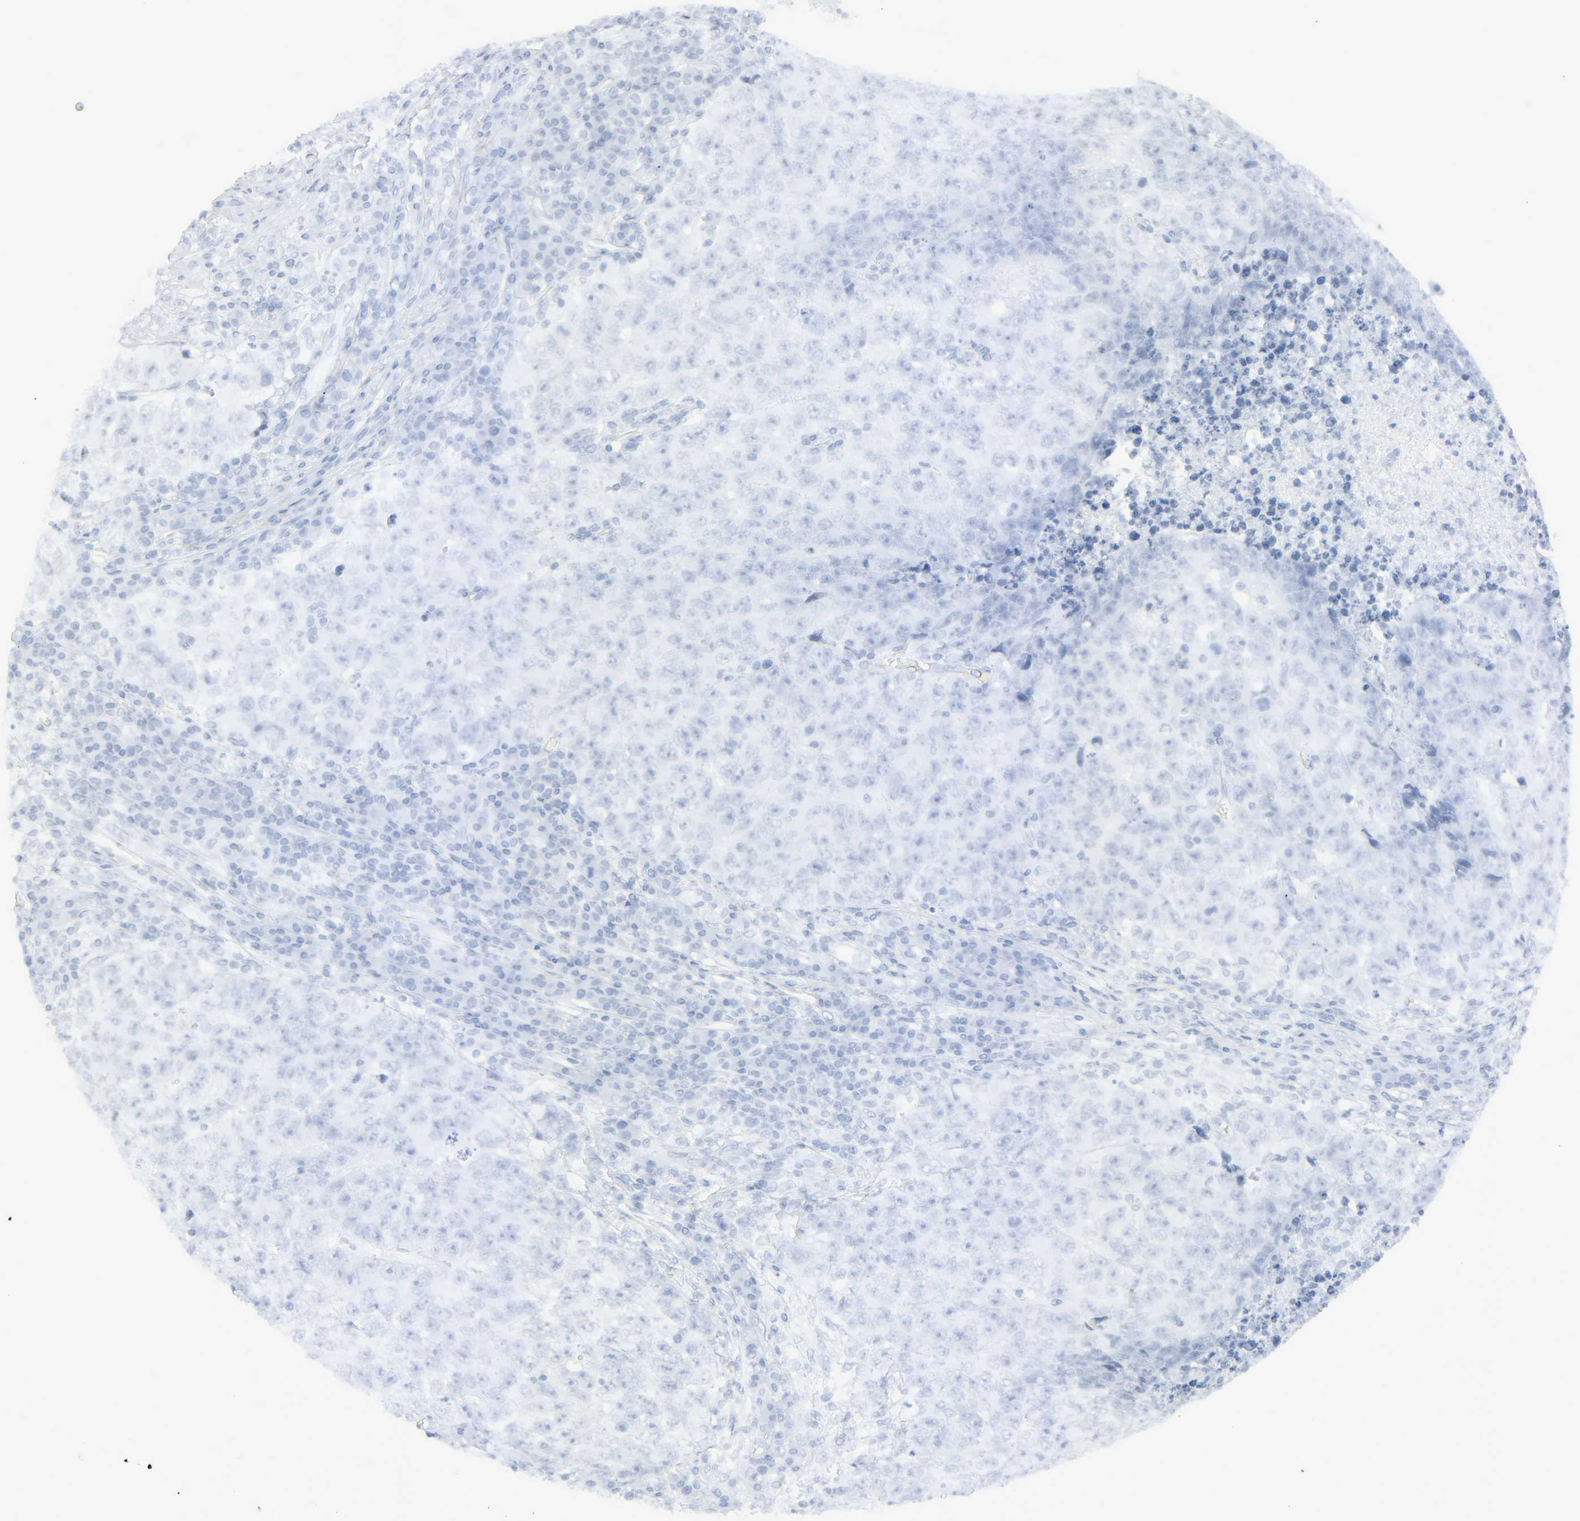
{"staining": {"intensity": "negative", "quantity": "none", "location": "none"}, "tissue": "testis cancer", "cell_type": "Tumor cells", "image_type": "cancer", "snomed": [{"axis": "morphology", "description": "Necrosis, NOS"}, {"axis": "morphology", "description": "Carcinoma, Embryonal, NOS"}, {"axis": "topography", "description": "Testis"}], "caption": "High magnification brightfield microscopy of testis cancer (embryonal carcinoma) stained with DAB (3,3'-diaminobenzidine) (brown) and counterstained with hematoxylin (blue): tumor cells show no significant expression.", "gene": "ZBTB16", "patient": {"sex": "male", "age": 19}}